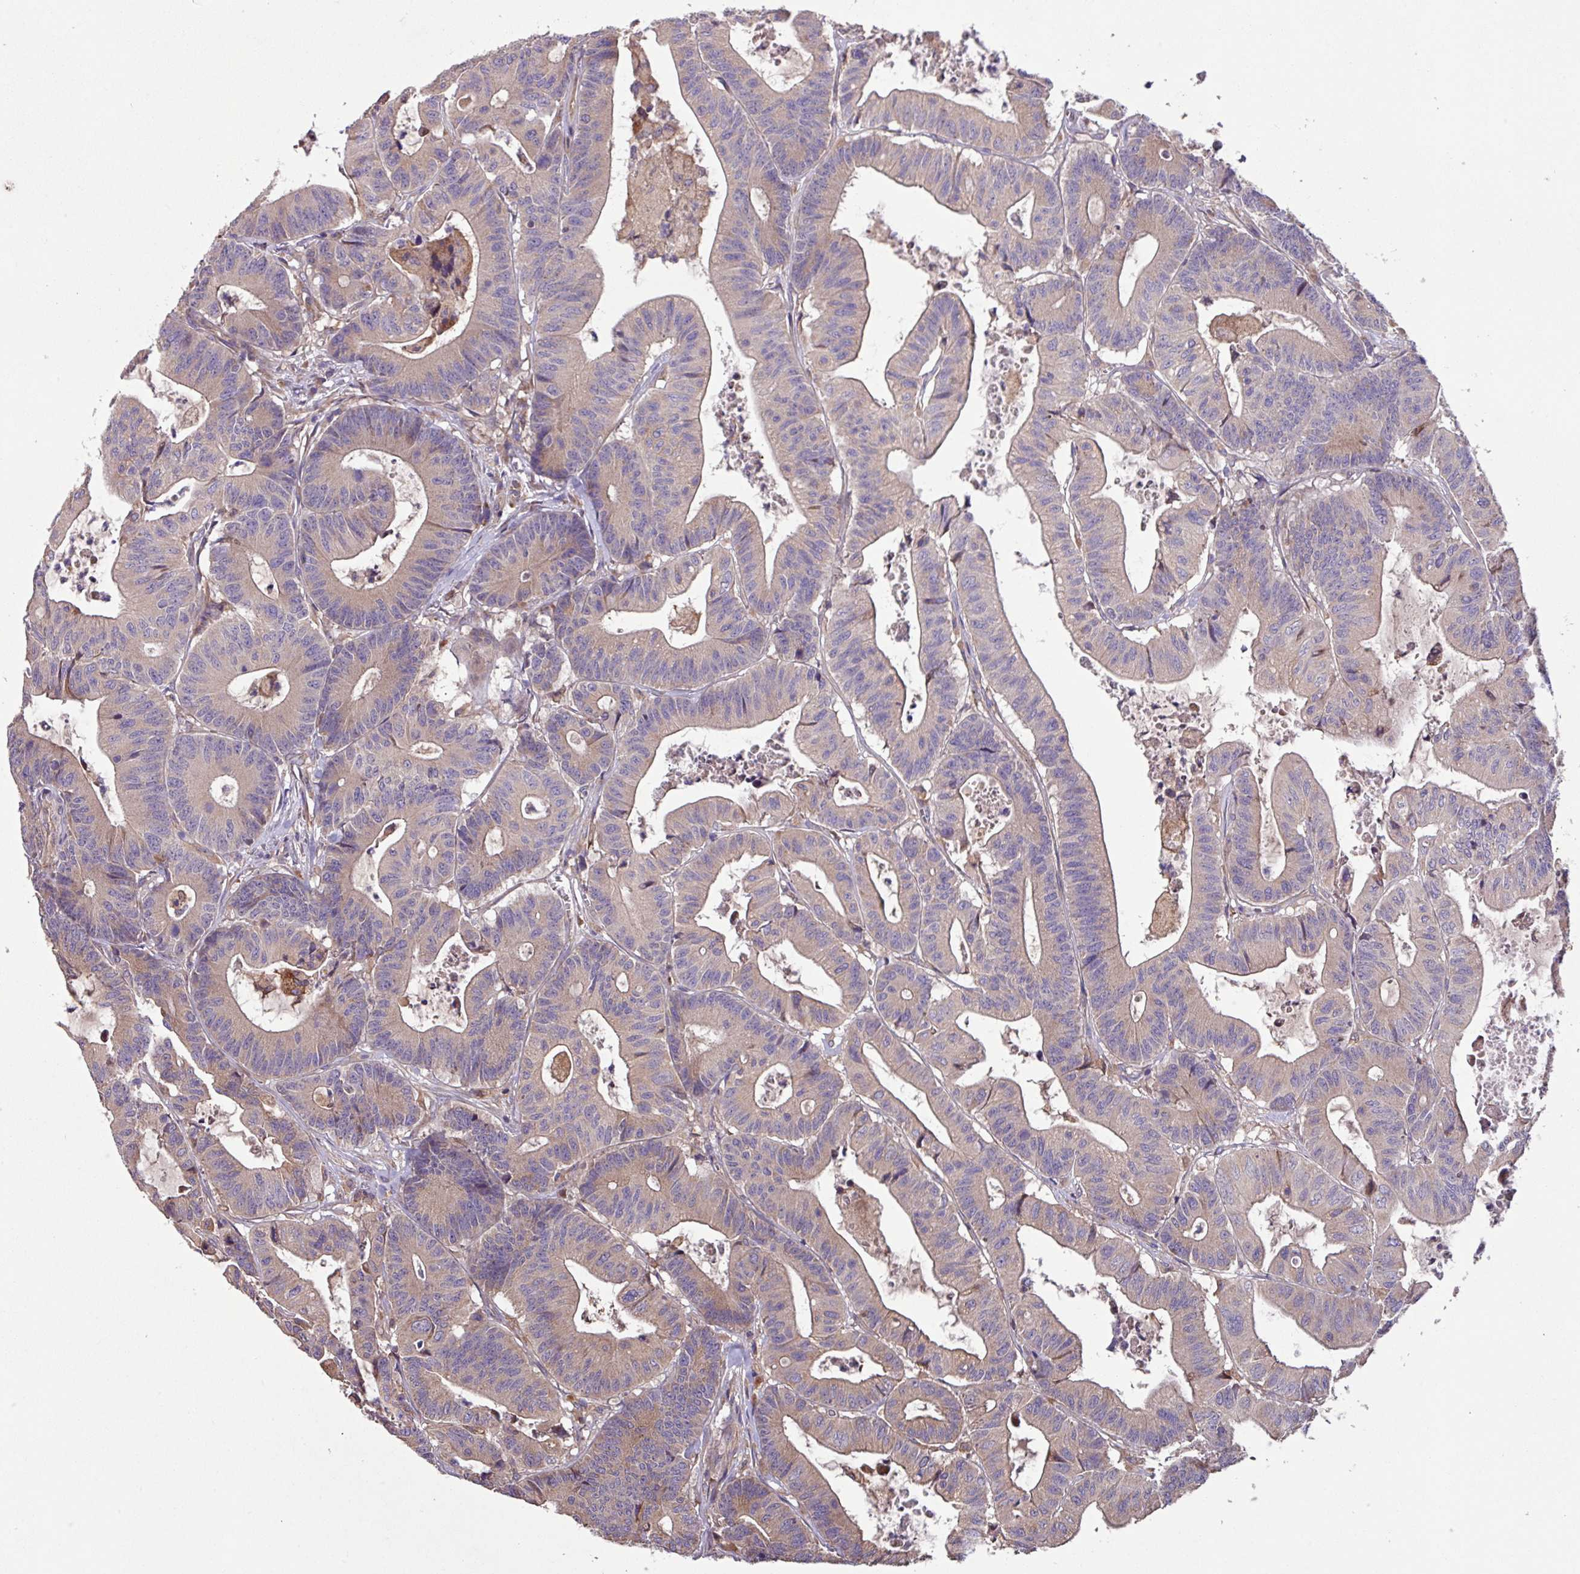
{"staining": {"intensity": "weak", "quantity": "25%-75%", "location": "cytoplasmic/membranous"}, "tissue": "colorectal cancer", "cell_type": "Tumor cells", "image_type": "cancer", "snomed": [{"axis": "morphology", "description": "Adenocarcinoma, NOS"}, {"axis": "topography", "description": "Colon"}], "caption": "Immunohistochemical staining of human colorectal cancer shows low levels of weak cytoplasmic/membranous protein expression in about 25%-75% of tumor cells.", "gene": "PTPRQ", "patient": {"sex": "female", "age": 84}}